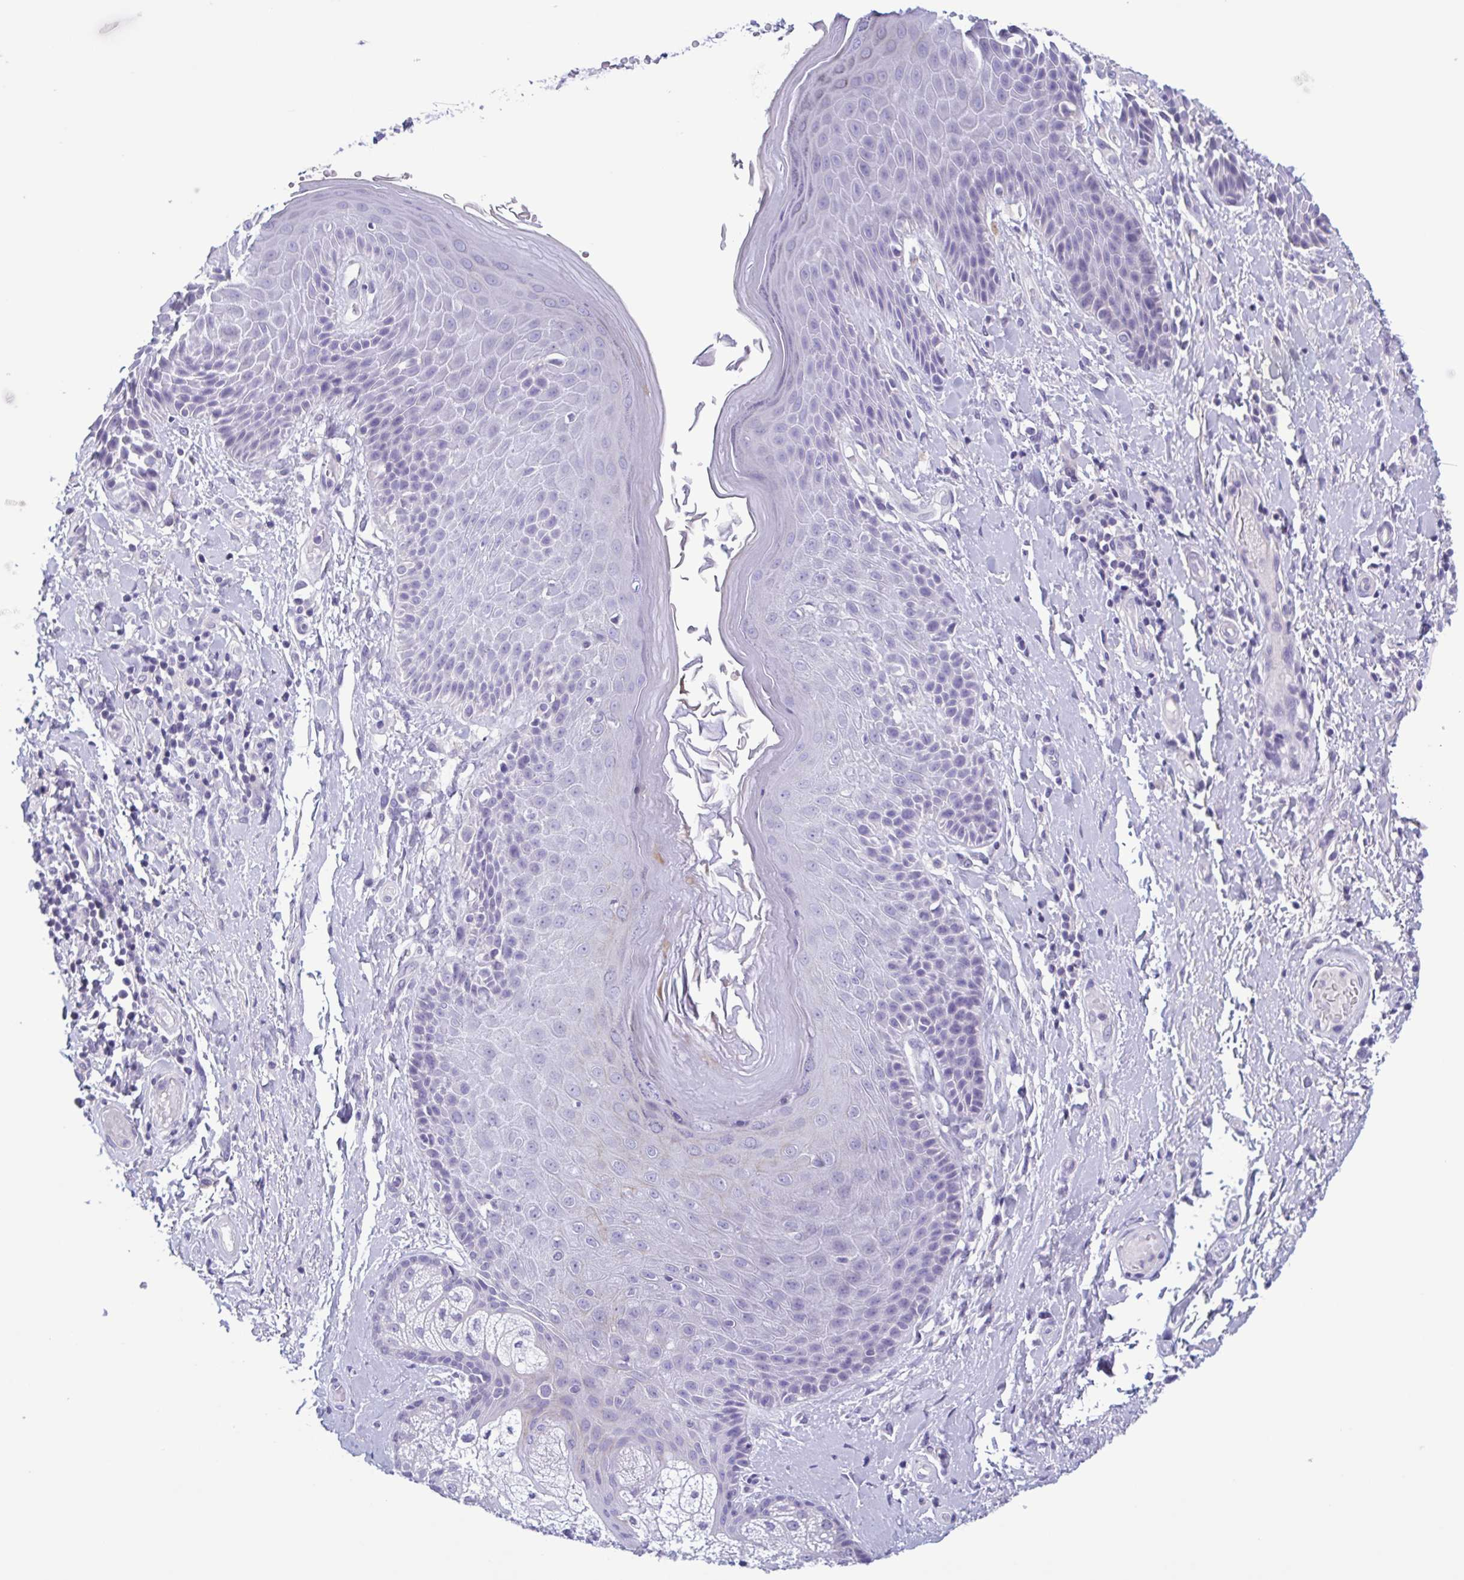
{"staining": {"intensity": "negative", "quantity": "none", "location": "none"}, "tissue": "skin", "cell_type": "Epidermal cells", "image_type": "normal", "snomed": [{"axis": "morphology", "description": "Normal tissue, NOS"}, {"axis": "topography", "description": "Anal"}, {"axis": "topography", "description": "Peripheral nerve tissue"}], "caption": "Immunohistochemistry (IHC) of normal skin reveals no positivity in epidermal cells. (Stains: DAB immunohistochemistry with hematoxylin counter stain, Microscopy: brightfield microscopy at high magnification).", "gene": "INAFM1", "patient": {"sex": "male", "age": 51}}